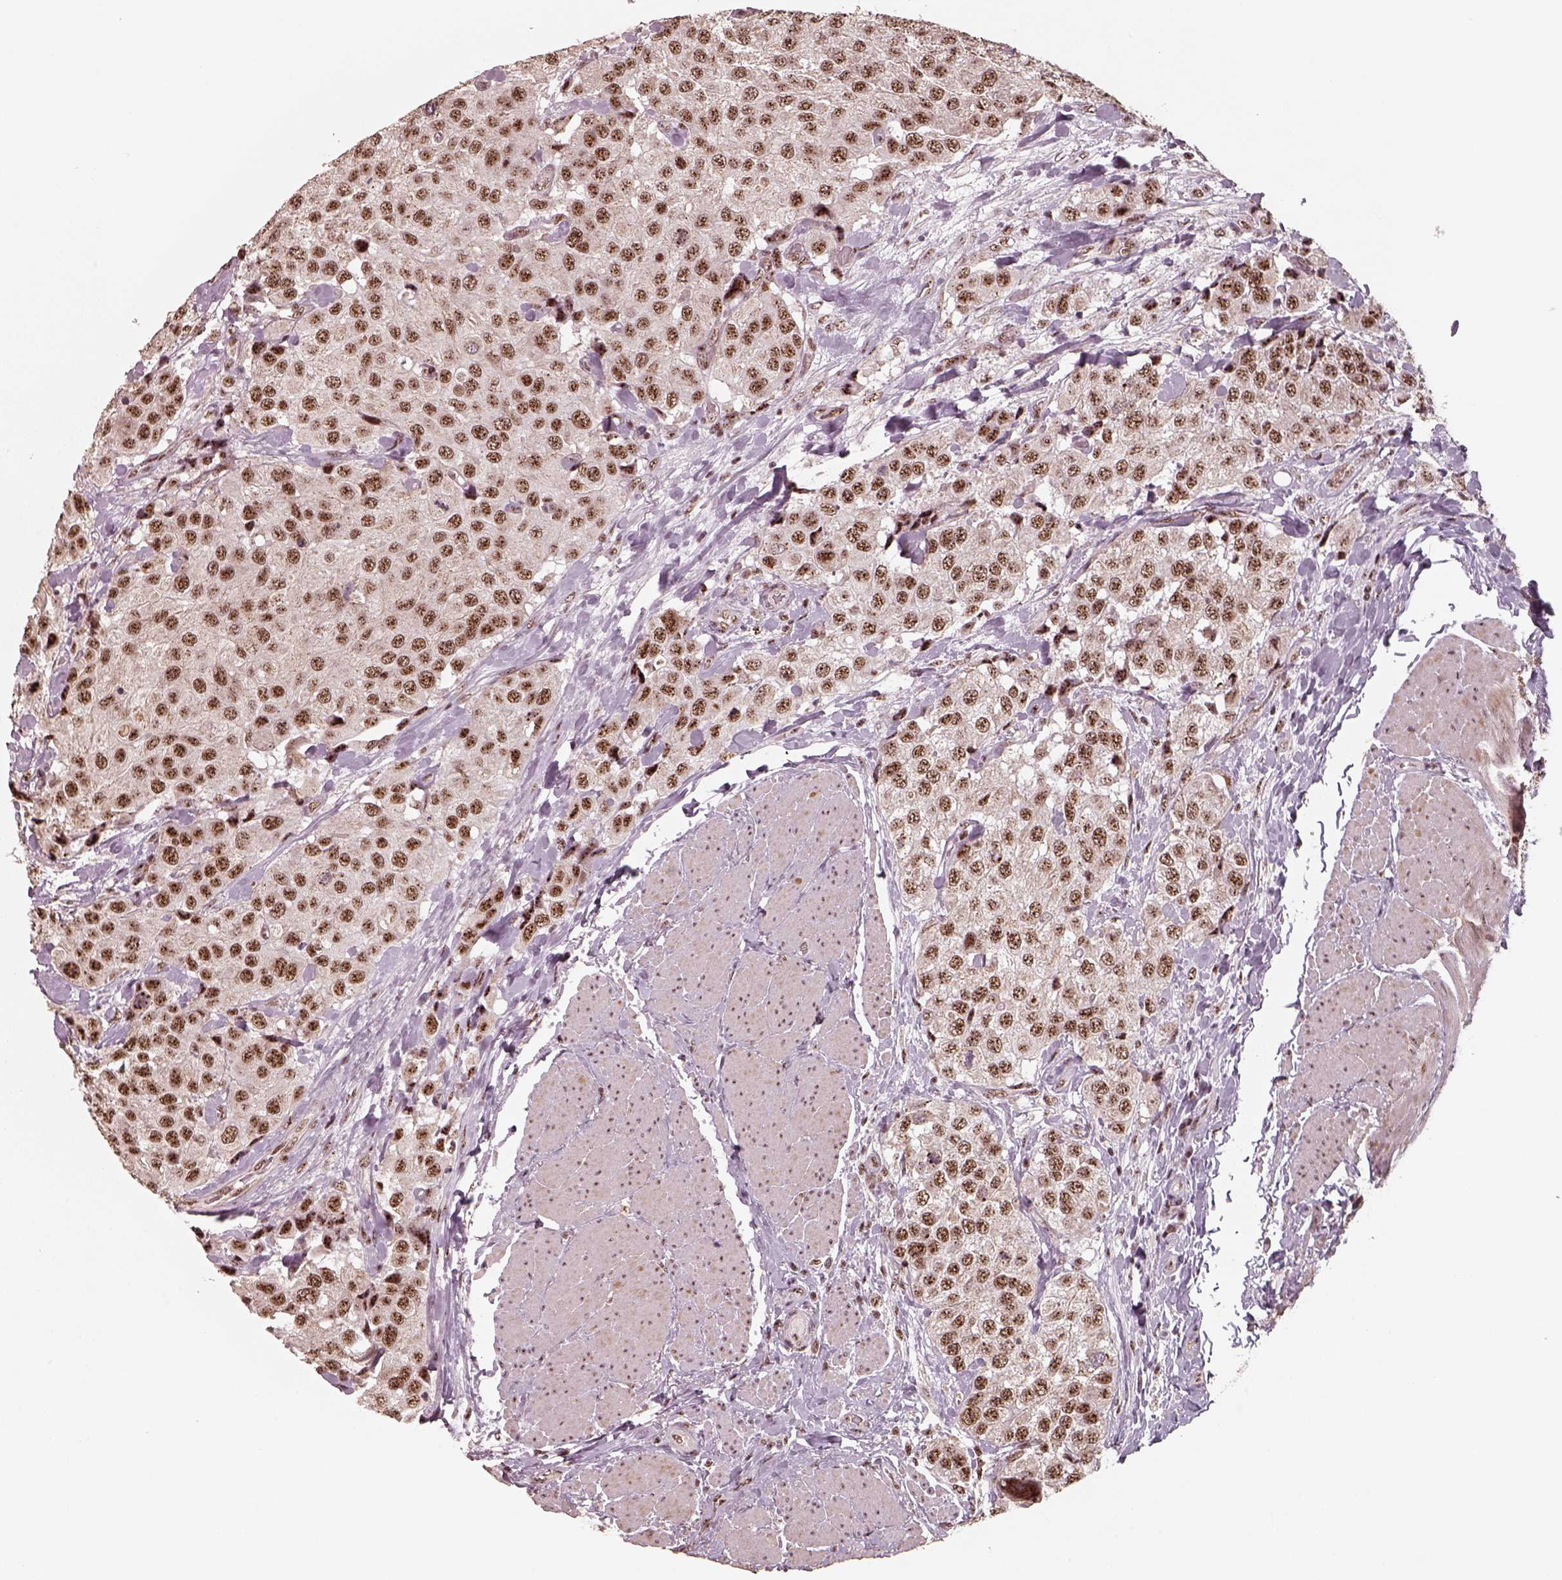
{"staining": {"intensity": "moderate", "quantity": ">75%", "location": "nuclear"}, "tissue": "urothelial cancer", "cell_type": "Tumor cells", "image_type": "cancer", "snomed": [{"axis": "morphology", "description": "Urothelial carcinoma, High grade"}, {"axis": "topography", "description": "Urinary bladder"}], "caption": "Brown immunohistochemical staining in urothelial cancer shows moderate nuclear expression in about >75% of tumor cells.", "gene": "ATXN7L3", "patient": {"sex": "female", "age": 64}}